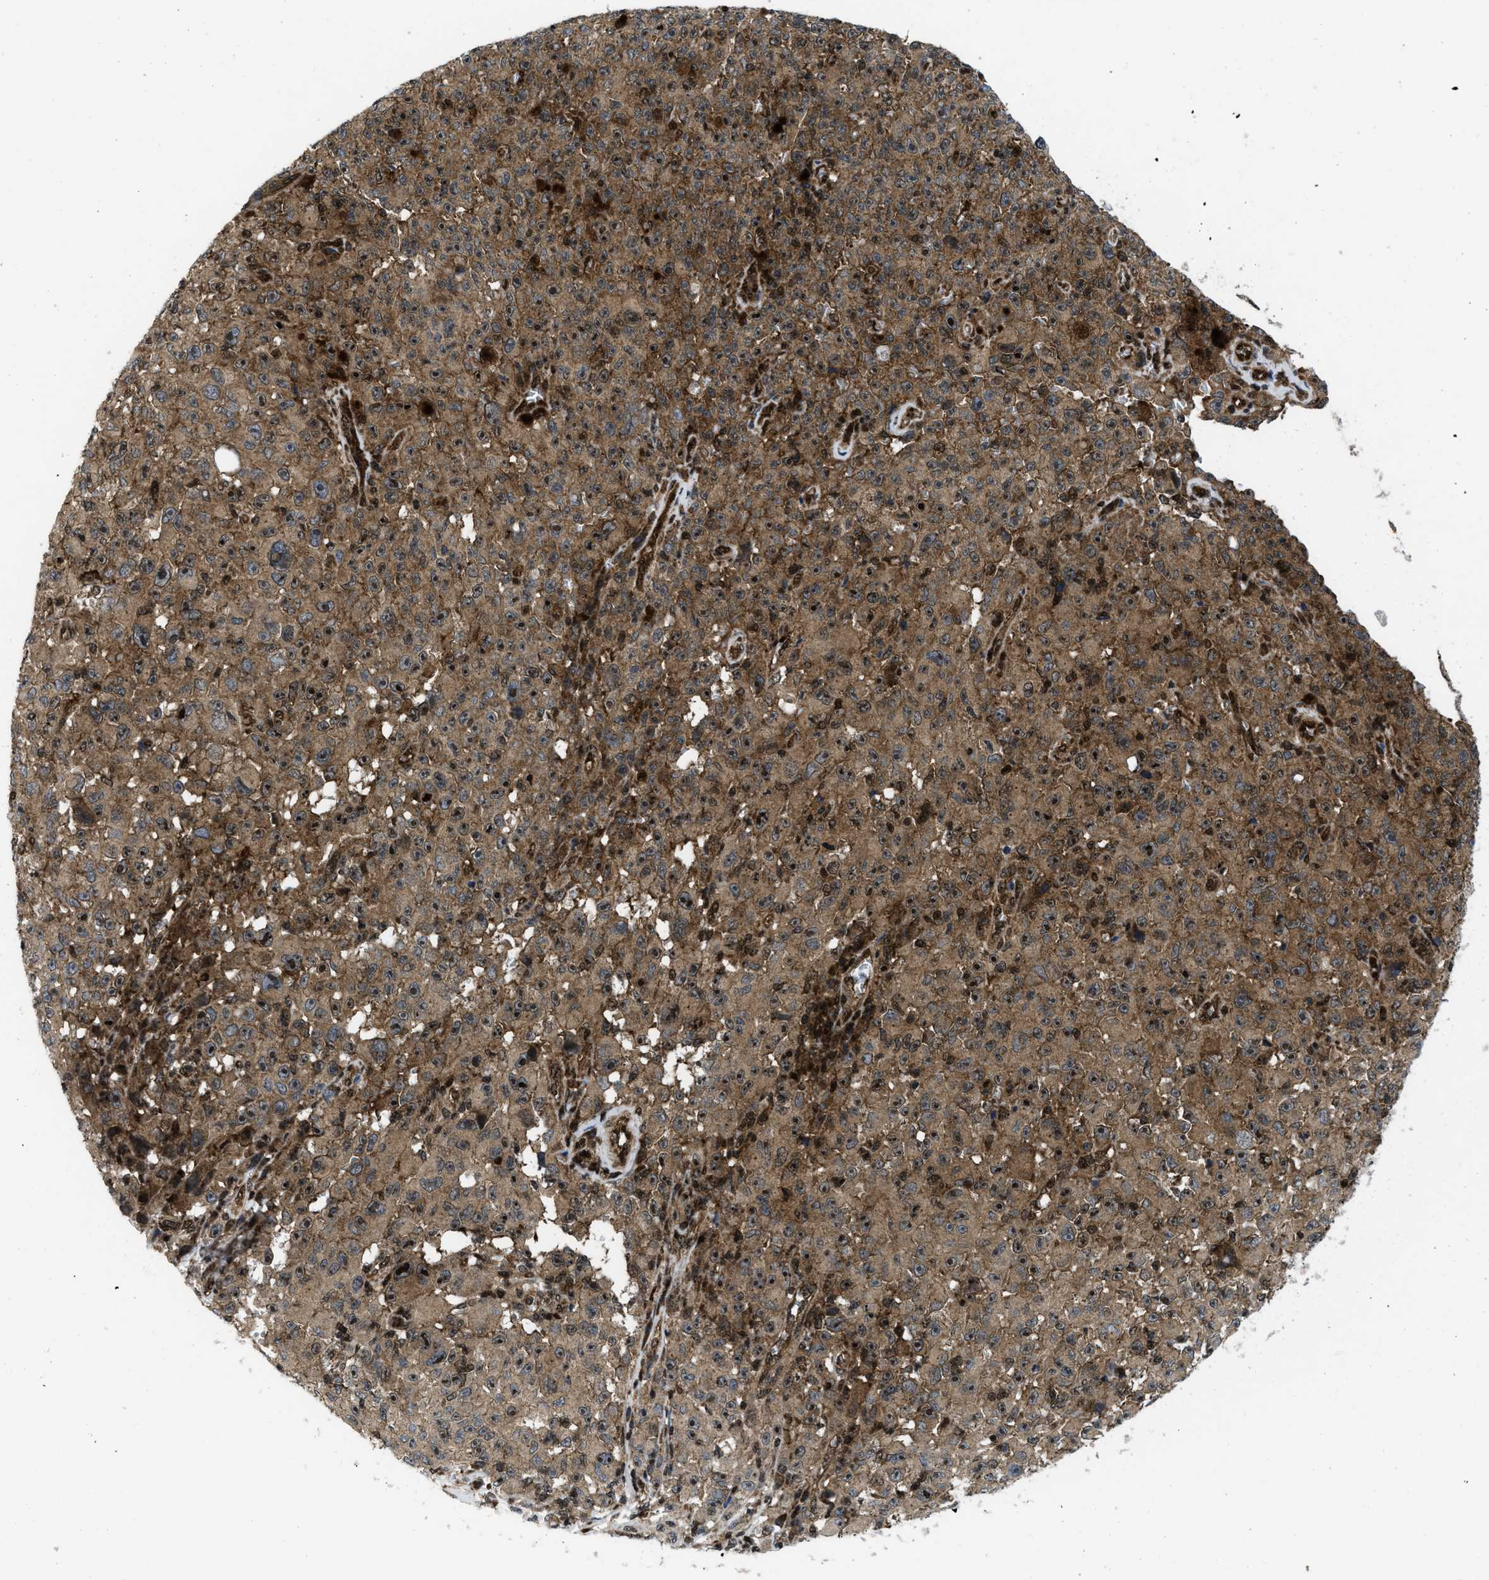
{"staining": {"intensity": "moderate", "quantity": ">75%", "location": "cytoplasmic/membranous,nuclear"}, "tissue": "melanoma", "cell_type": "Tumor cells", "image_type": "cancer", "snomed": [{"axis": "morphology", "description": "Malignant melanoma, NOS"}, {"axis": "topography", "description": "Skin"}], "caption": "Moderate cytoplasmic/membranous and nuclear protein staining is present in approximately >75% of tumor cells in malignant melanoma. The staining is performed using DAB brown chromogen to label protein expression. The nuclei are counter-stained blue using hematoxylin.", "gene": "PPP2CB", "patient": {"sex": "female", "age": 82}}